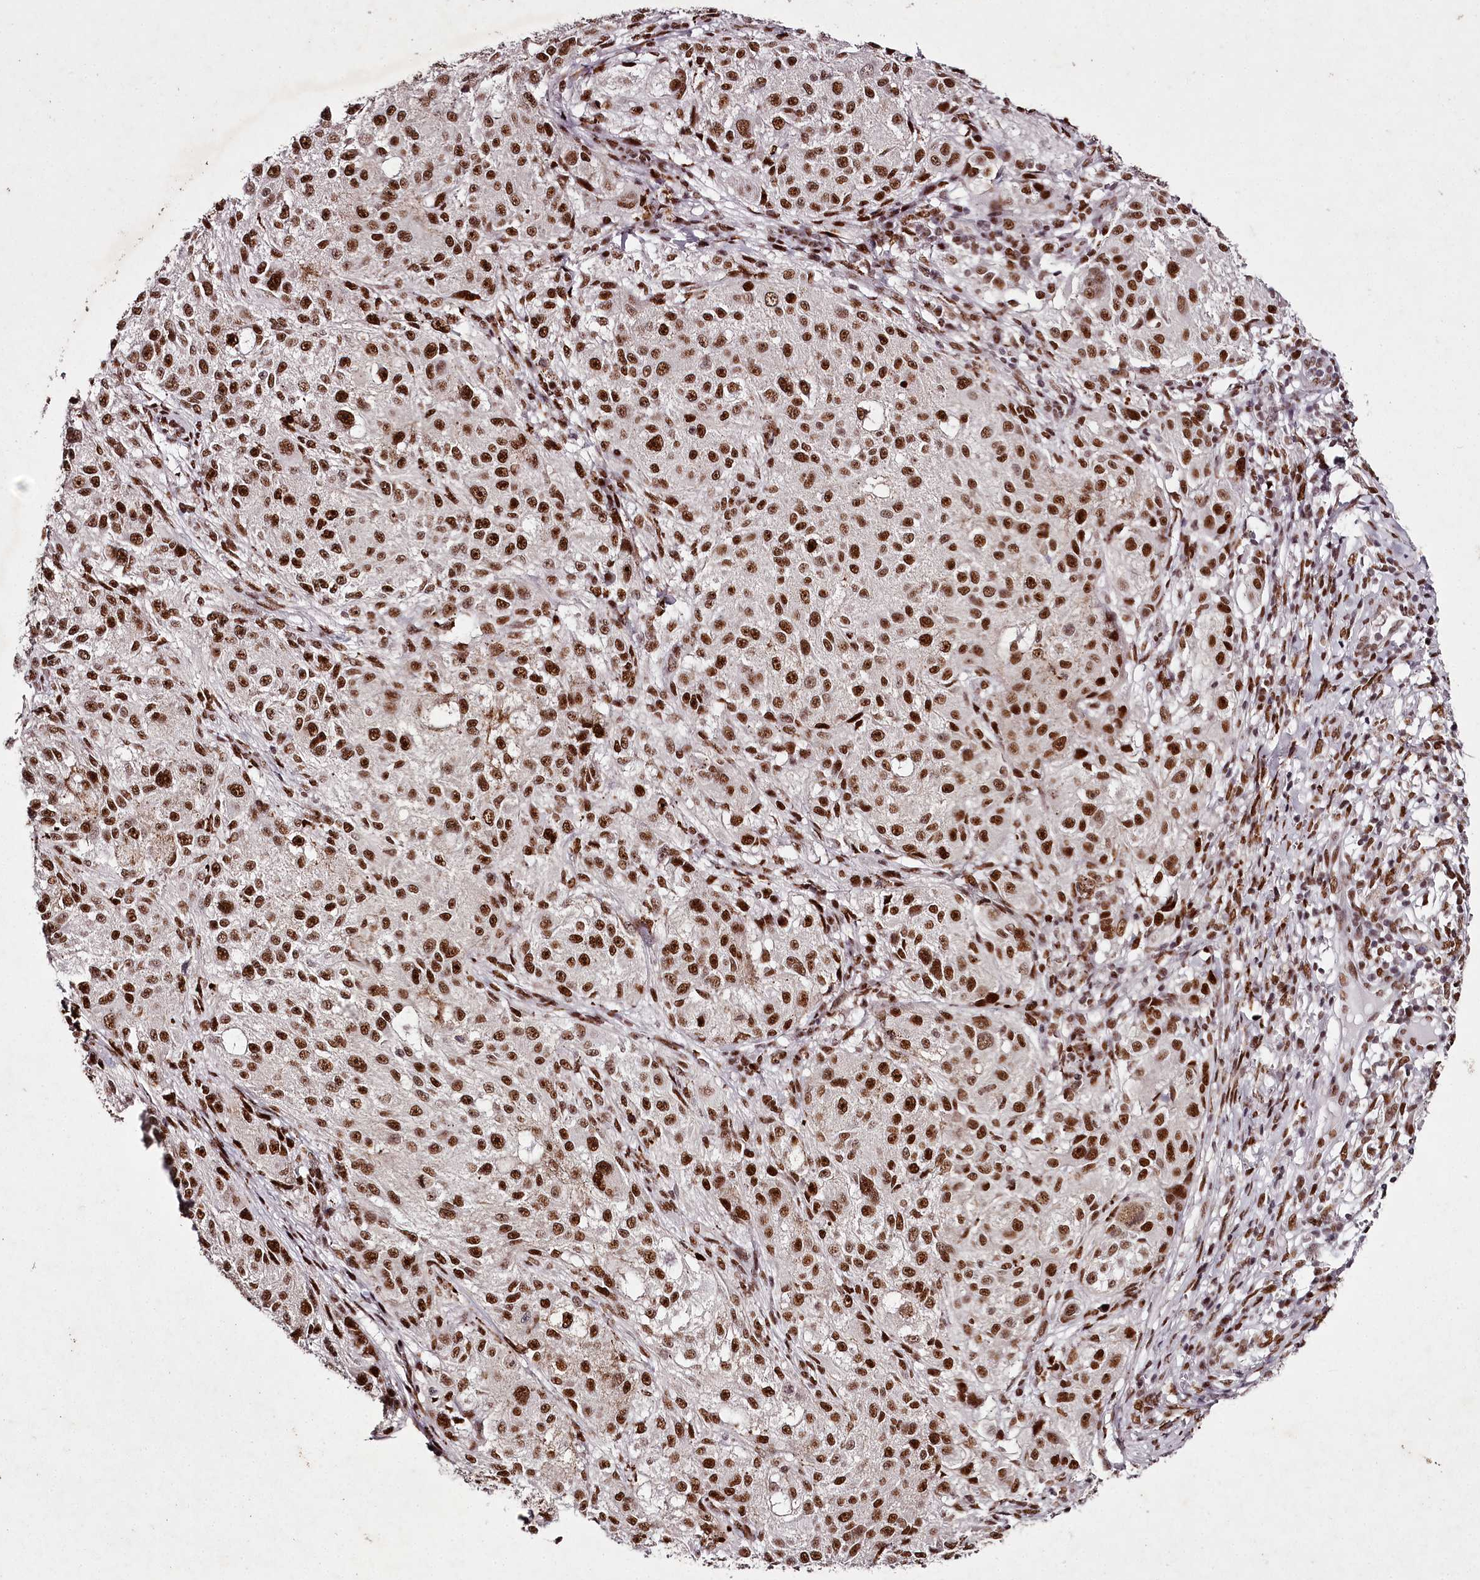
{"staining": {"intensity": "strong", "quantity": ">75%", "location": "nuclear"}, "tissue": "melanoma", "cell_type": "Tumor cells", "image_type": "cancer", "snomed": [{"axis": "morphology", "description": "Necrosis, NOS"}, {"axis": "morphology", "description": "Malignant melanoma, NOS"}, {"axis": "topography", "description": "Skin"}], "caption": "High-power microscopy captured an immunohistochemistry (IHC) micrograph of malignant melanoma, revealing strong nuclear staining in approximately >75% of tumor cells.", "gene": "PSPC1", "patient": {"sex": "female", "age": 87}}